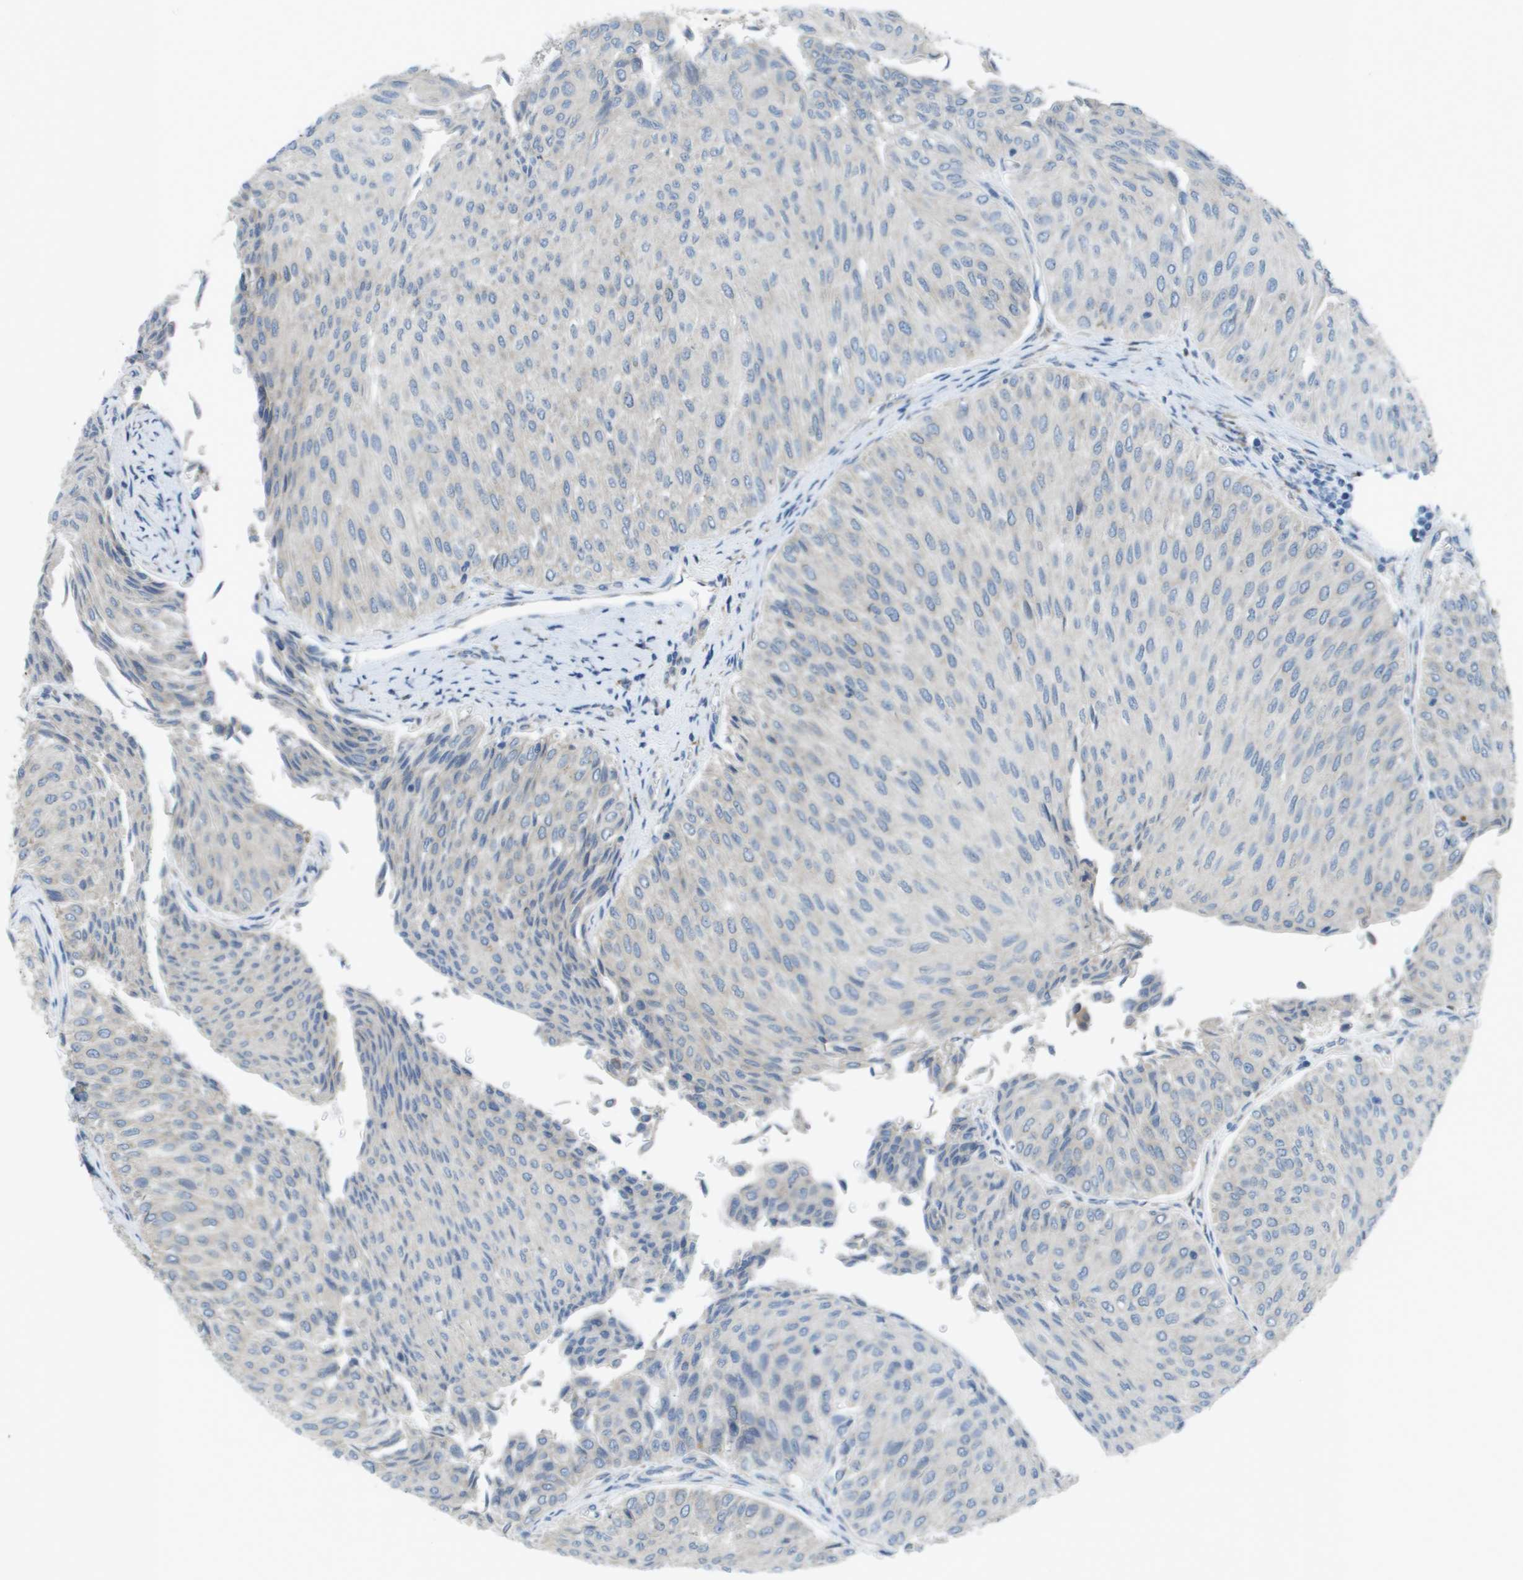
{"staining": {"intensity": "negative", "quantity": "none", "location": "none"}, "tissue": "urothelial cancer", "cell_type": "Tumor cells", "image_type": "cancer", "snomed": [{"axis": "morphology", "description": "Urothelial carcinoma, Low grade"}, {"axis": "topography", "description": "Urinary bladder"}], "caption": "Tumor cells are negative for protein expression in human low-grade urothelial carcinoma.", "gene": "CLCN2", "patient": {"sex": "male", "age": 78}}